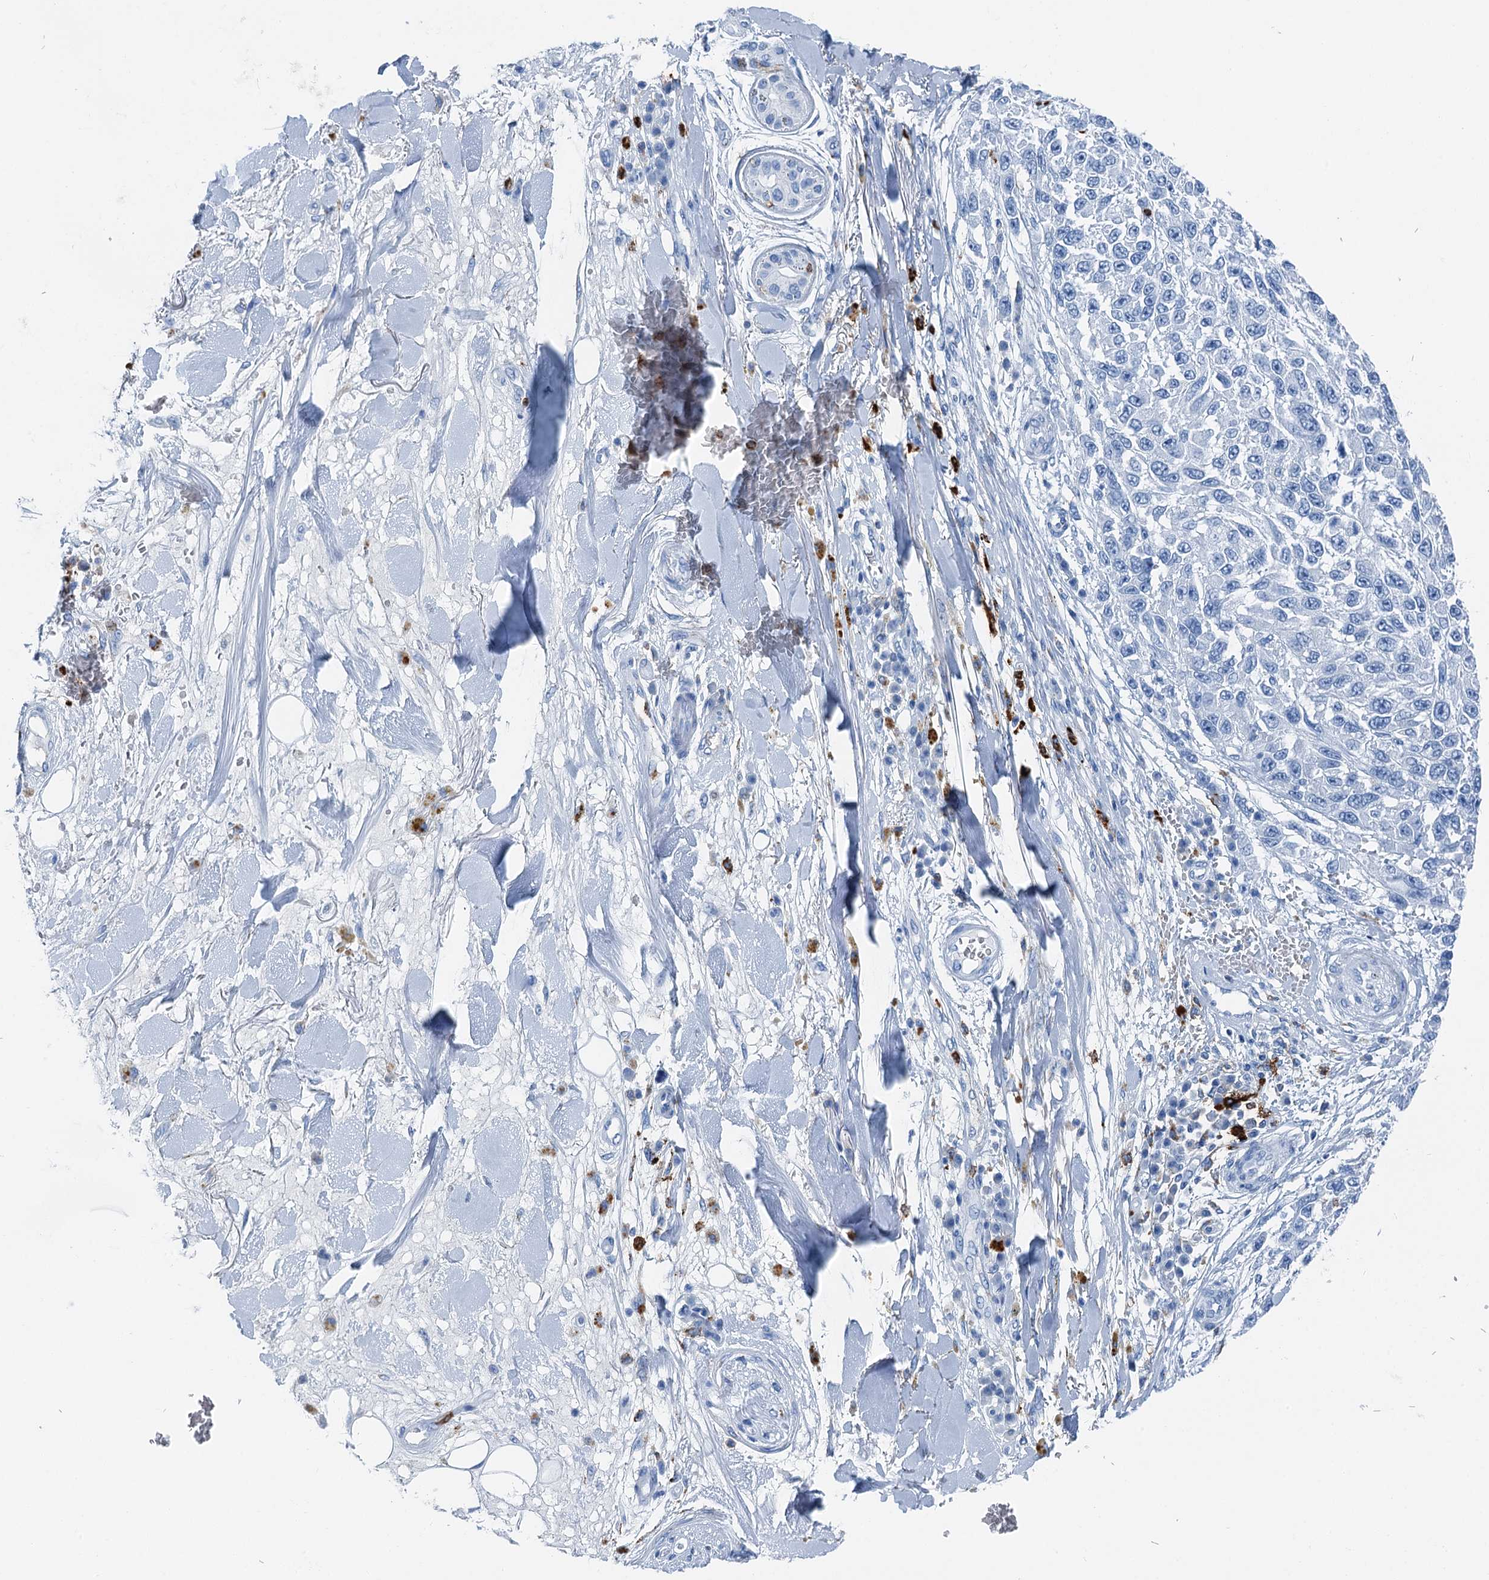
{"staining": {"intensity": "negative", "quantity": "none", "location": "none"}, "tissue": "melanoma", "cell_type": "Tumor cells", "image_type": "cancer", "snomed": [{"axis": "morphology", "description": "Normal tissue, NOS"}, {"axis": "morphology", "description": "Malignant melanoma, NOS"}, {"axis": "topography", "description": "Skin"}], "caption": "The immunohistochemistry (IHC) micrograph has no significant positivity in tumor cells of malignant melanoma tissue.", "gene": "PLAC8", "patient": {"sex": "female", "age": 96}}